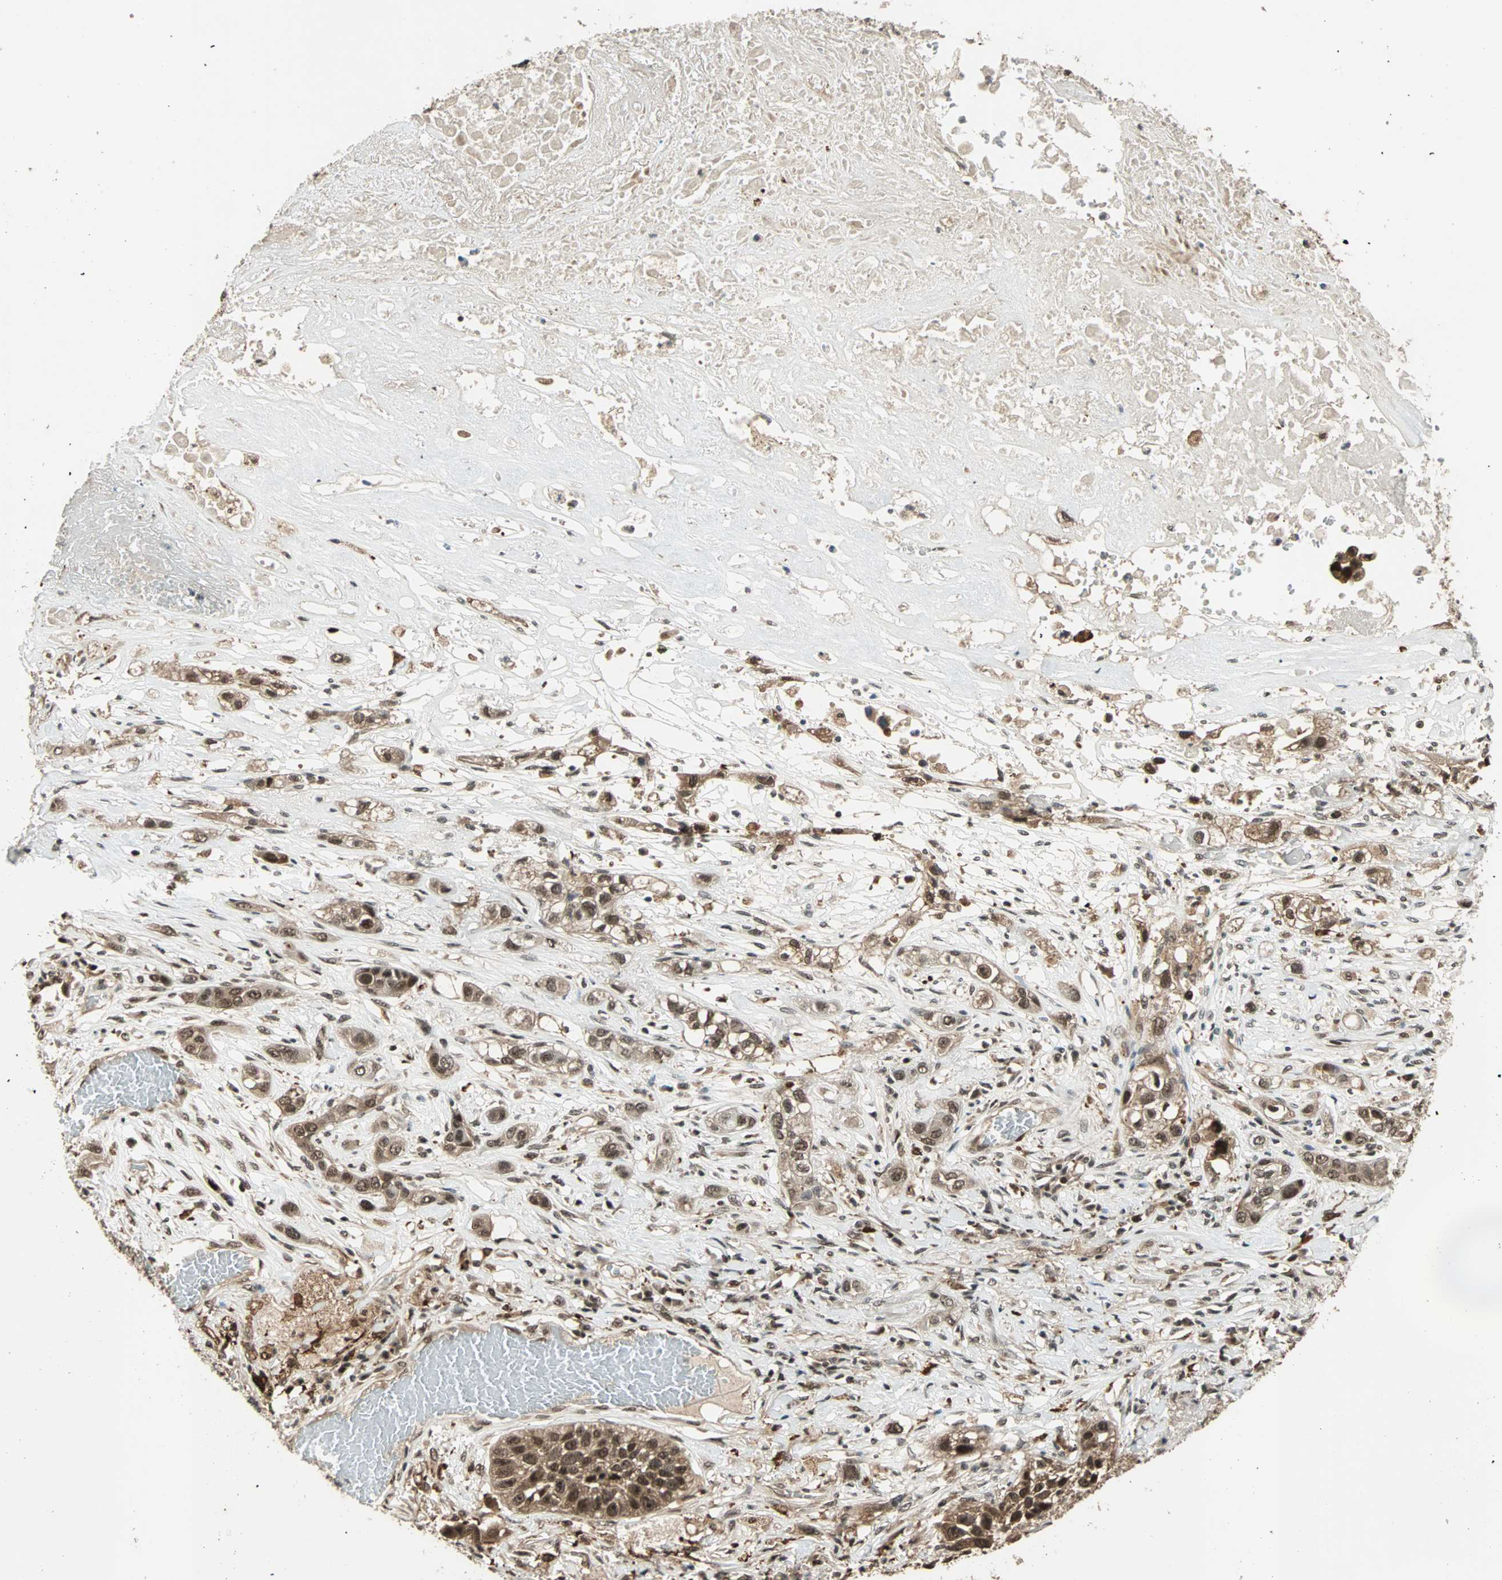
{"staining": {"intensity": "strong", "quantity": ">75%", "location": "cytoplasmic/membranous,nuclear"}, "tissue": "lung cancer", "cell_type": "Tumor cells", "image_type": "cancer", "snomed": [{"axis": "morphology", "description": "Squamous cell carcinoma, NOS"}, {"axis": "topography", "description": "Lung"}], "caption": "The immunohistochemical stain shows strong cytoplasmic/membranous and nuclear positivity in tumor cells of lung cancer tissue.", "gene": "ZNF44", "patient": {"sex": "male", "age": 71}}